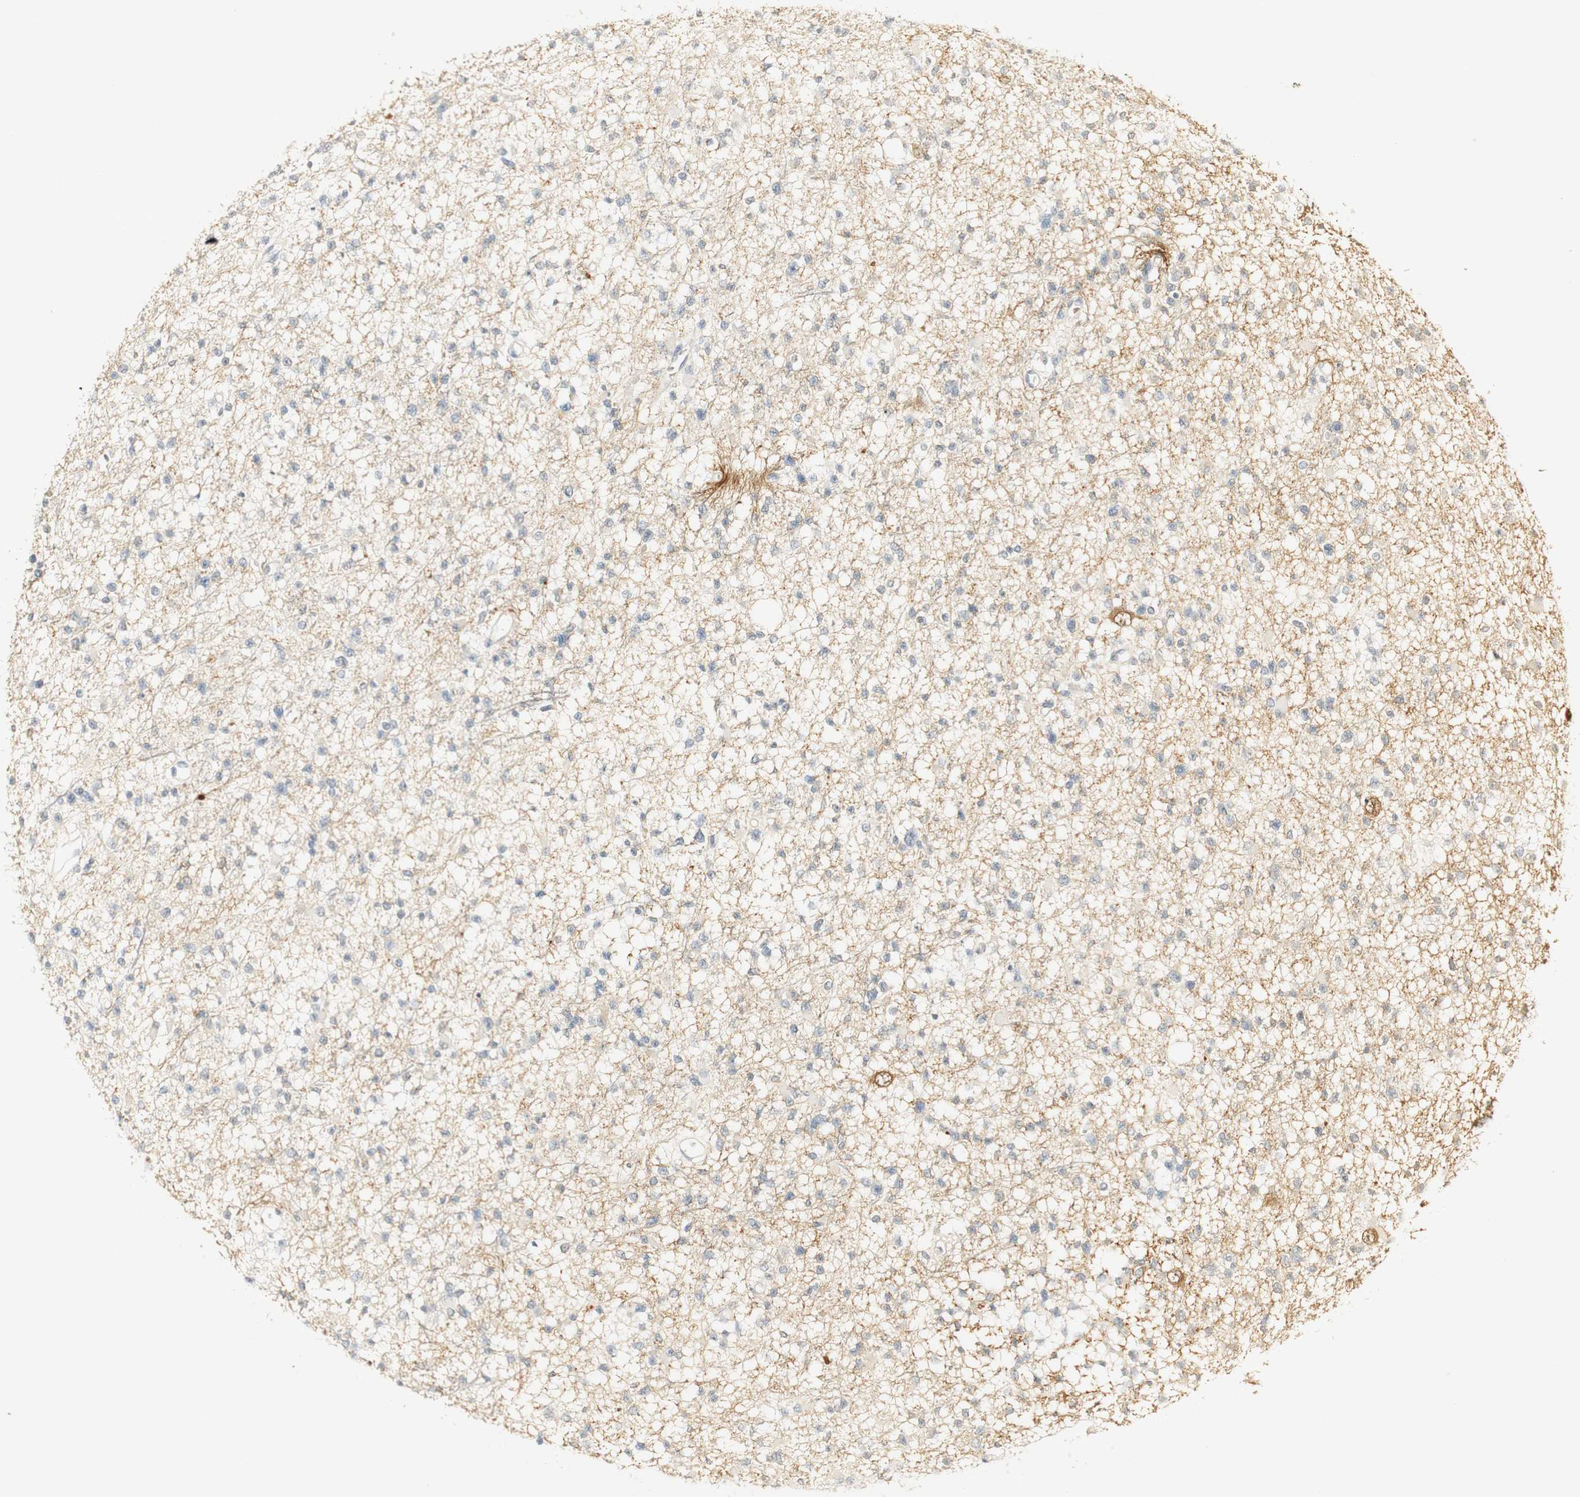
{"staining": {"intensity": "weak", "quantity": "<25%", "location": "cytoplasmic/membranous"}, "tissue": "glioma", "cell_type": "Tumor cells", "image_type": "cancer", "snomed": [{"axis": "morphology", "description": "Glioma, malignant, Low grade"}, {"axis": "topography", "description": "Brain"}], "caption": "Immunohistochemistry (IHC) micrograph of malignant glioma (low-grade) stained for a protein (brown), which reveals no staining in tumor cells.", "gene": "SYT7", "patient": {"sex": "female", "age": 22}}